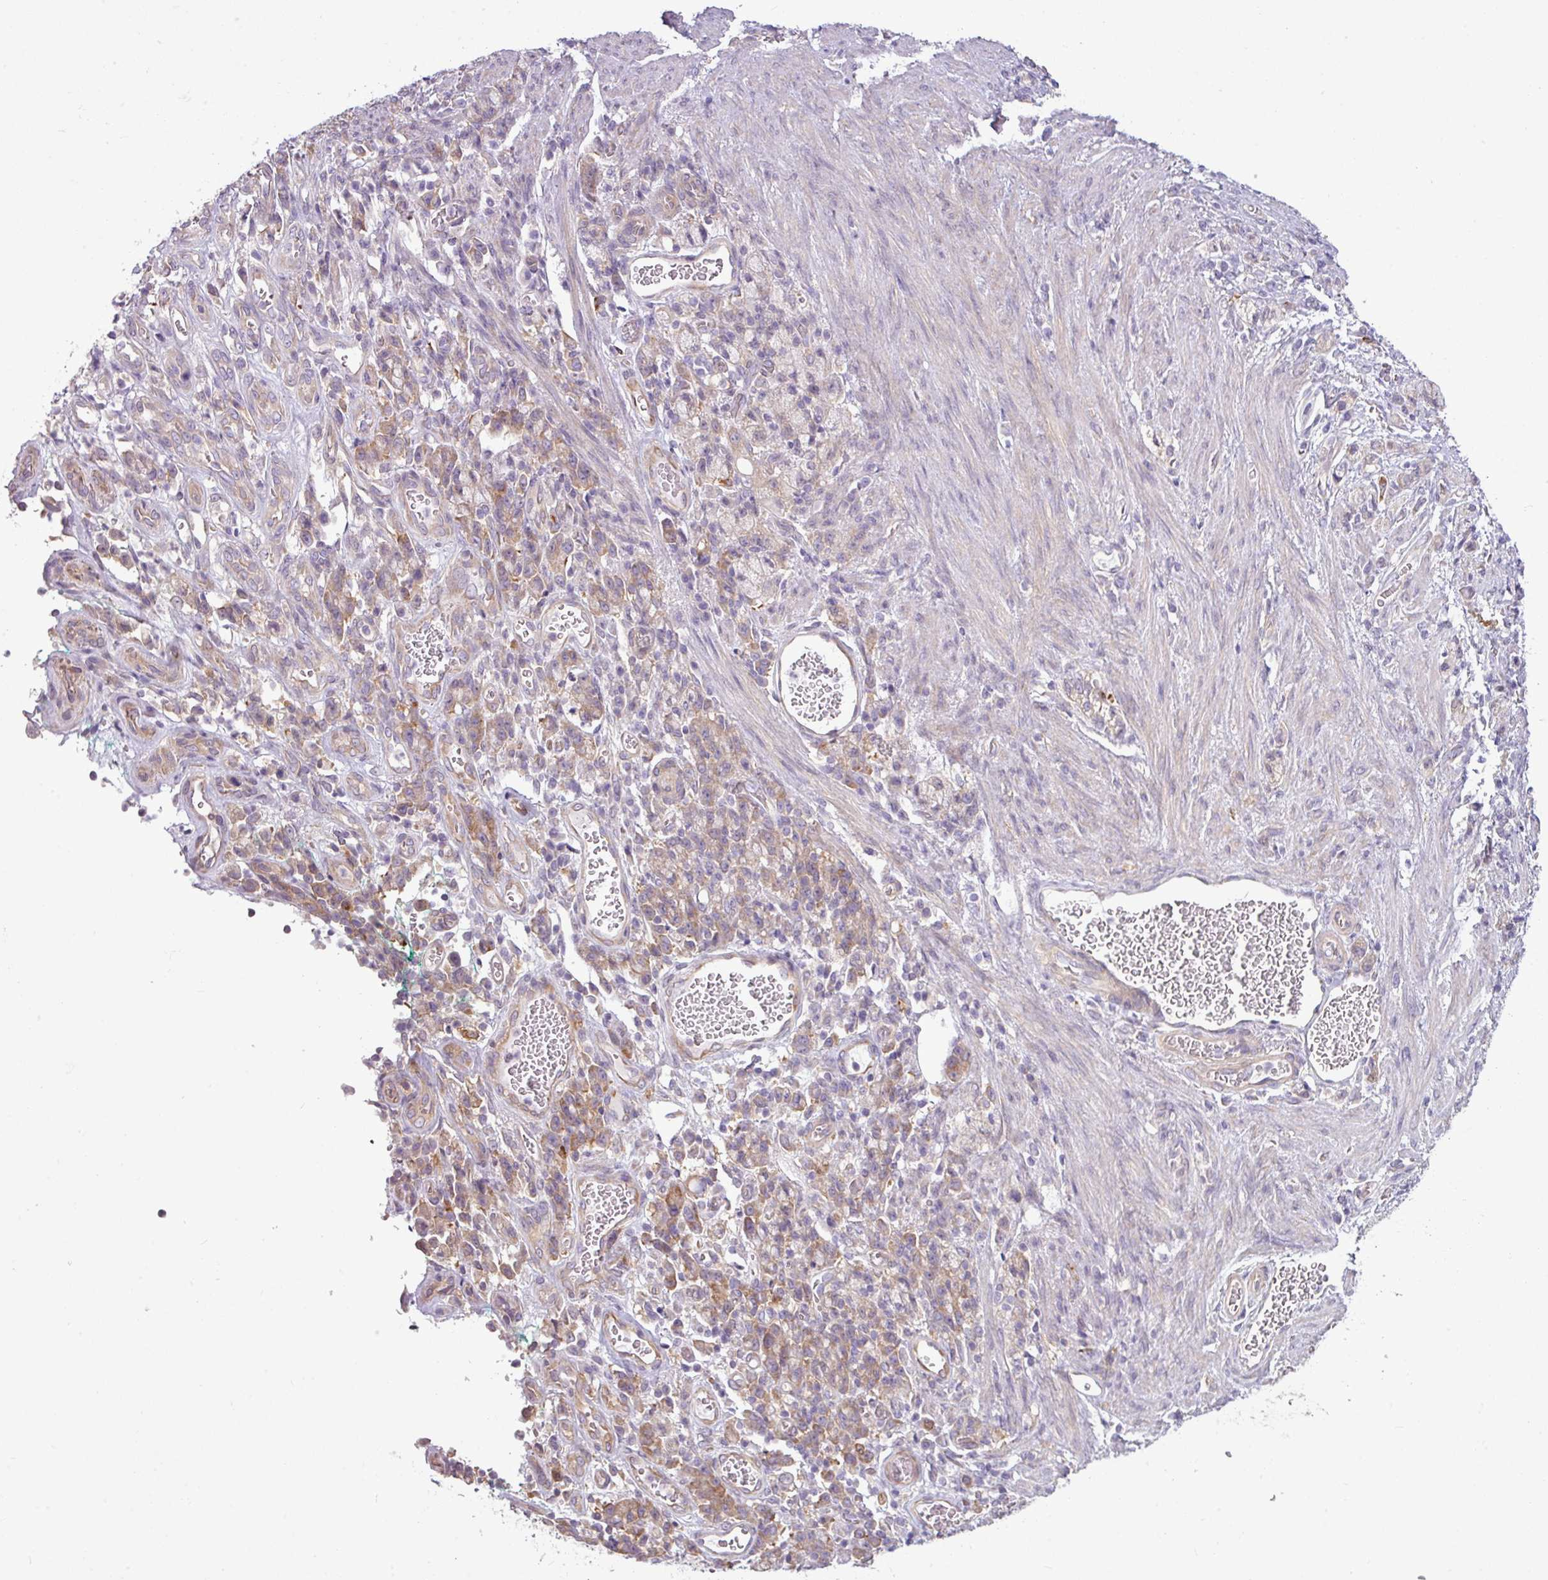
{"staining": {"intensity": "moderate", "quantity": ">75%", "location": "cytoplasmic/membranous"}, "tissue": "stomach cancer", "cell_type": "Tumor cells", "image_type": "cancer", "snomed": [{"axis": "morphology", "description": "Adenocarcinoma, NOS"}, {"axis": "topography", "description": "Stomach"}], "caption": "A high-resolution micrograph shows immunohistochemistry staining of stomach adenocarcinoma, which exhibits moderate cytoplasmic/membranous positivity in approximately >75% of tumor cells.", "gene": "CAMK2B", "patient": {"sex": "male", "age": 77}}